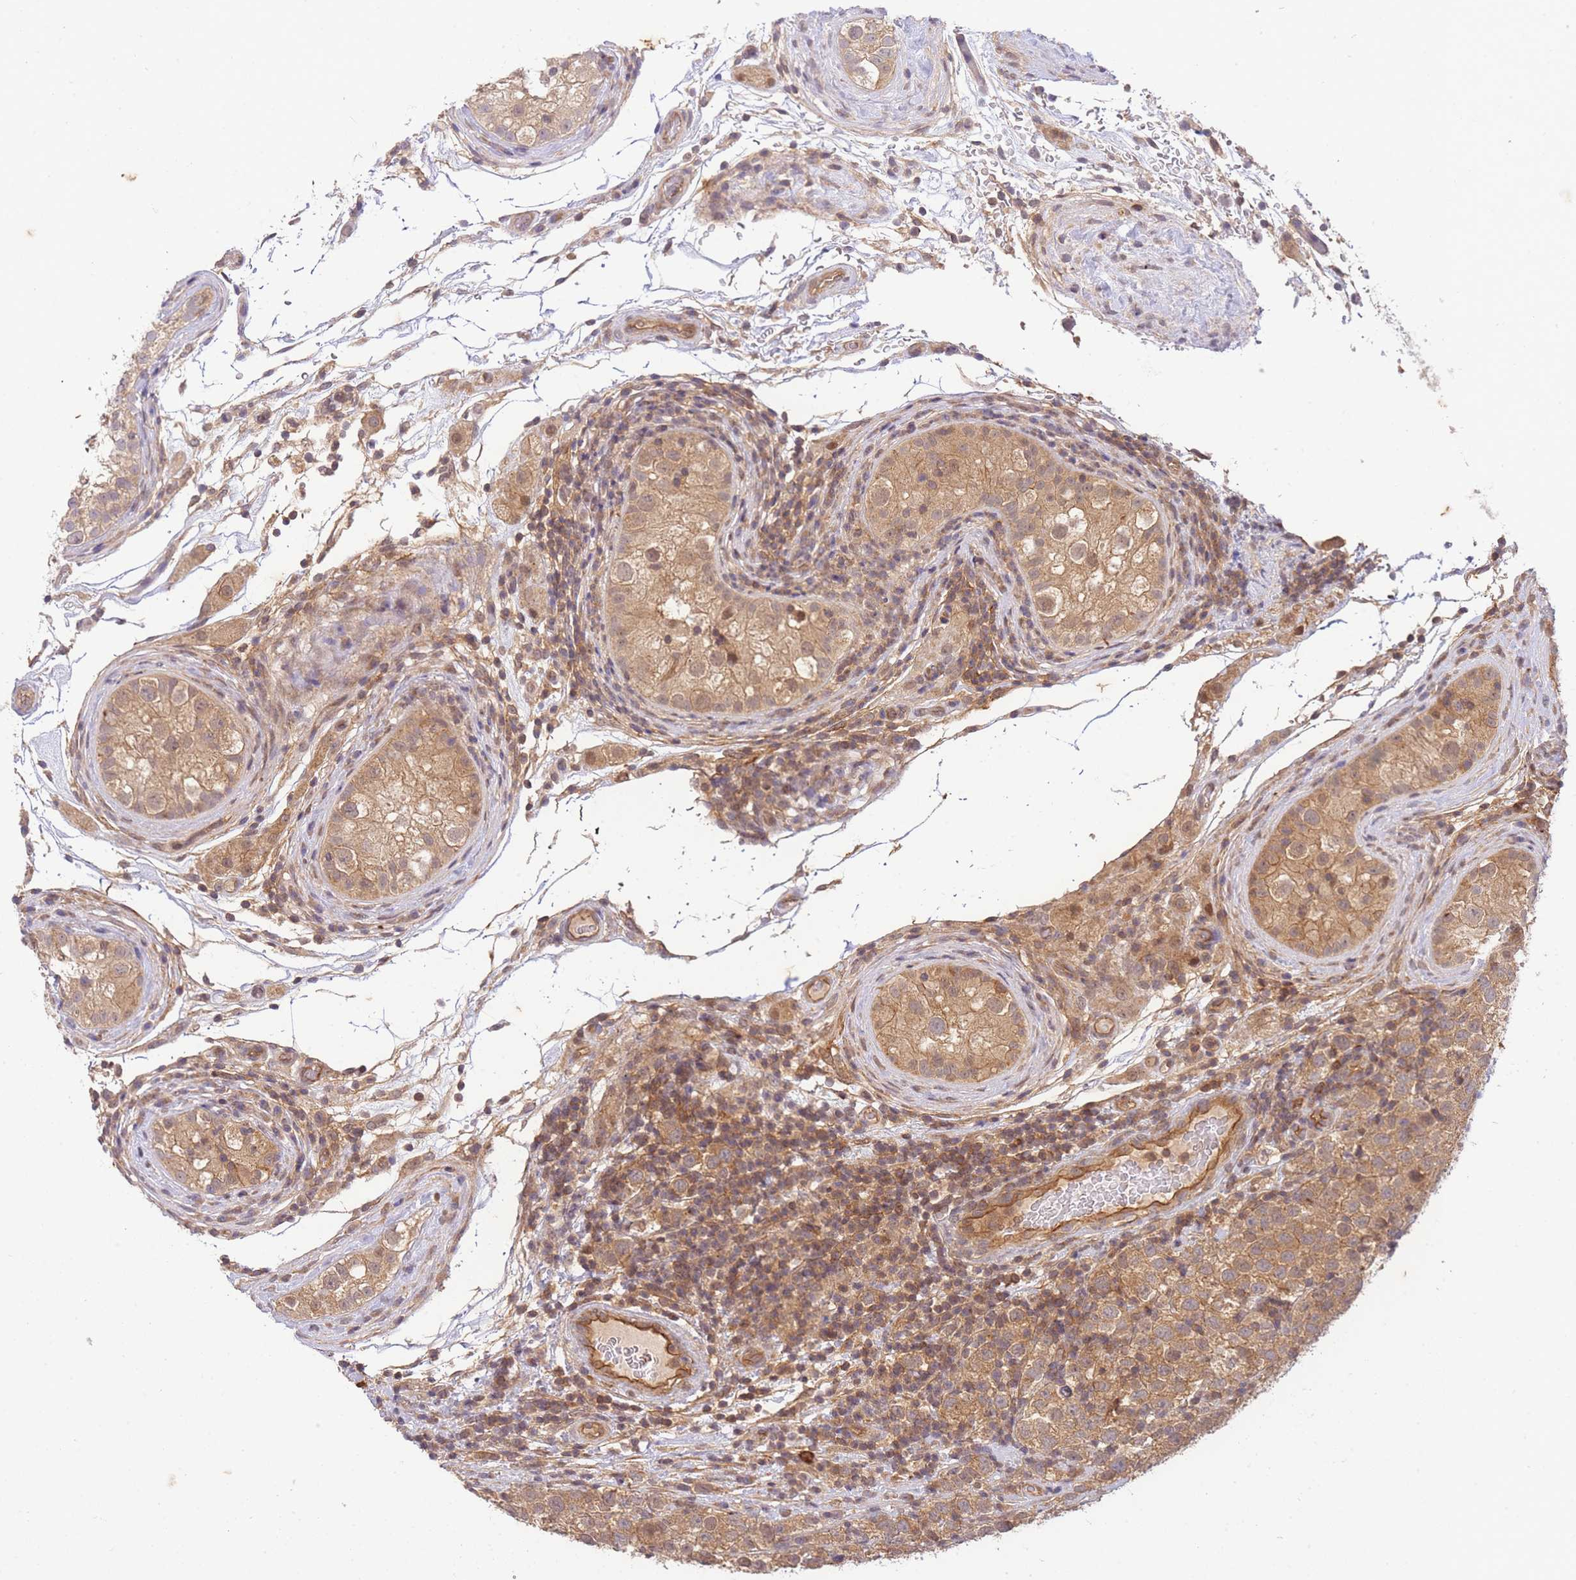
{"staining": {"intensity": "moderate", "quantity": ">75%", "location": "cytoplasmic/membranous"}, "tissue": "testis cancer", "cell_type": "Tumor cells", "image_type": "cancer", "snomed": [{"axis": "morphology", "description": "Seminoma, NOS"}, {"axis": "topography", "description": "Testis"}], "caption": "There is medium levels of moderate cytoplasmic/membranous positivity in tumor cells of testis cancer, as demonstrated by immunohistochemical staining (brown color).", "gene": "ST8SIA4", "patient": {"sex": "male", "age": 34}}